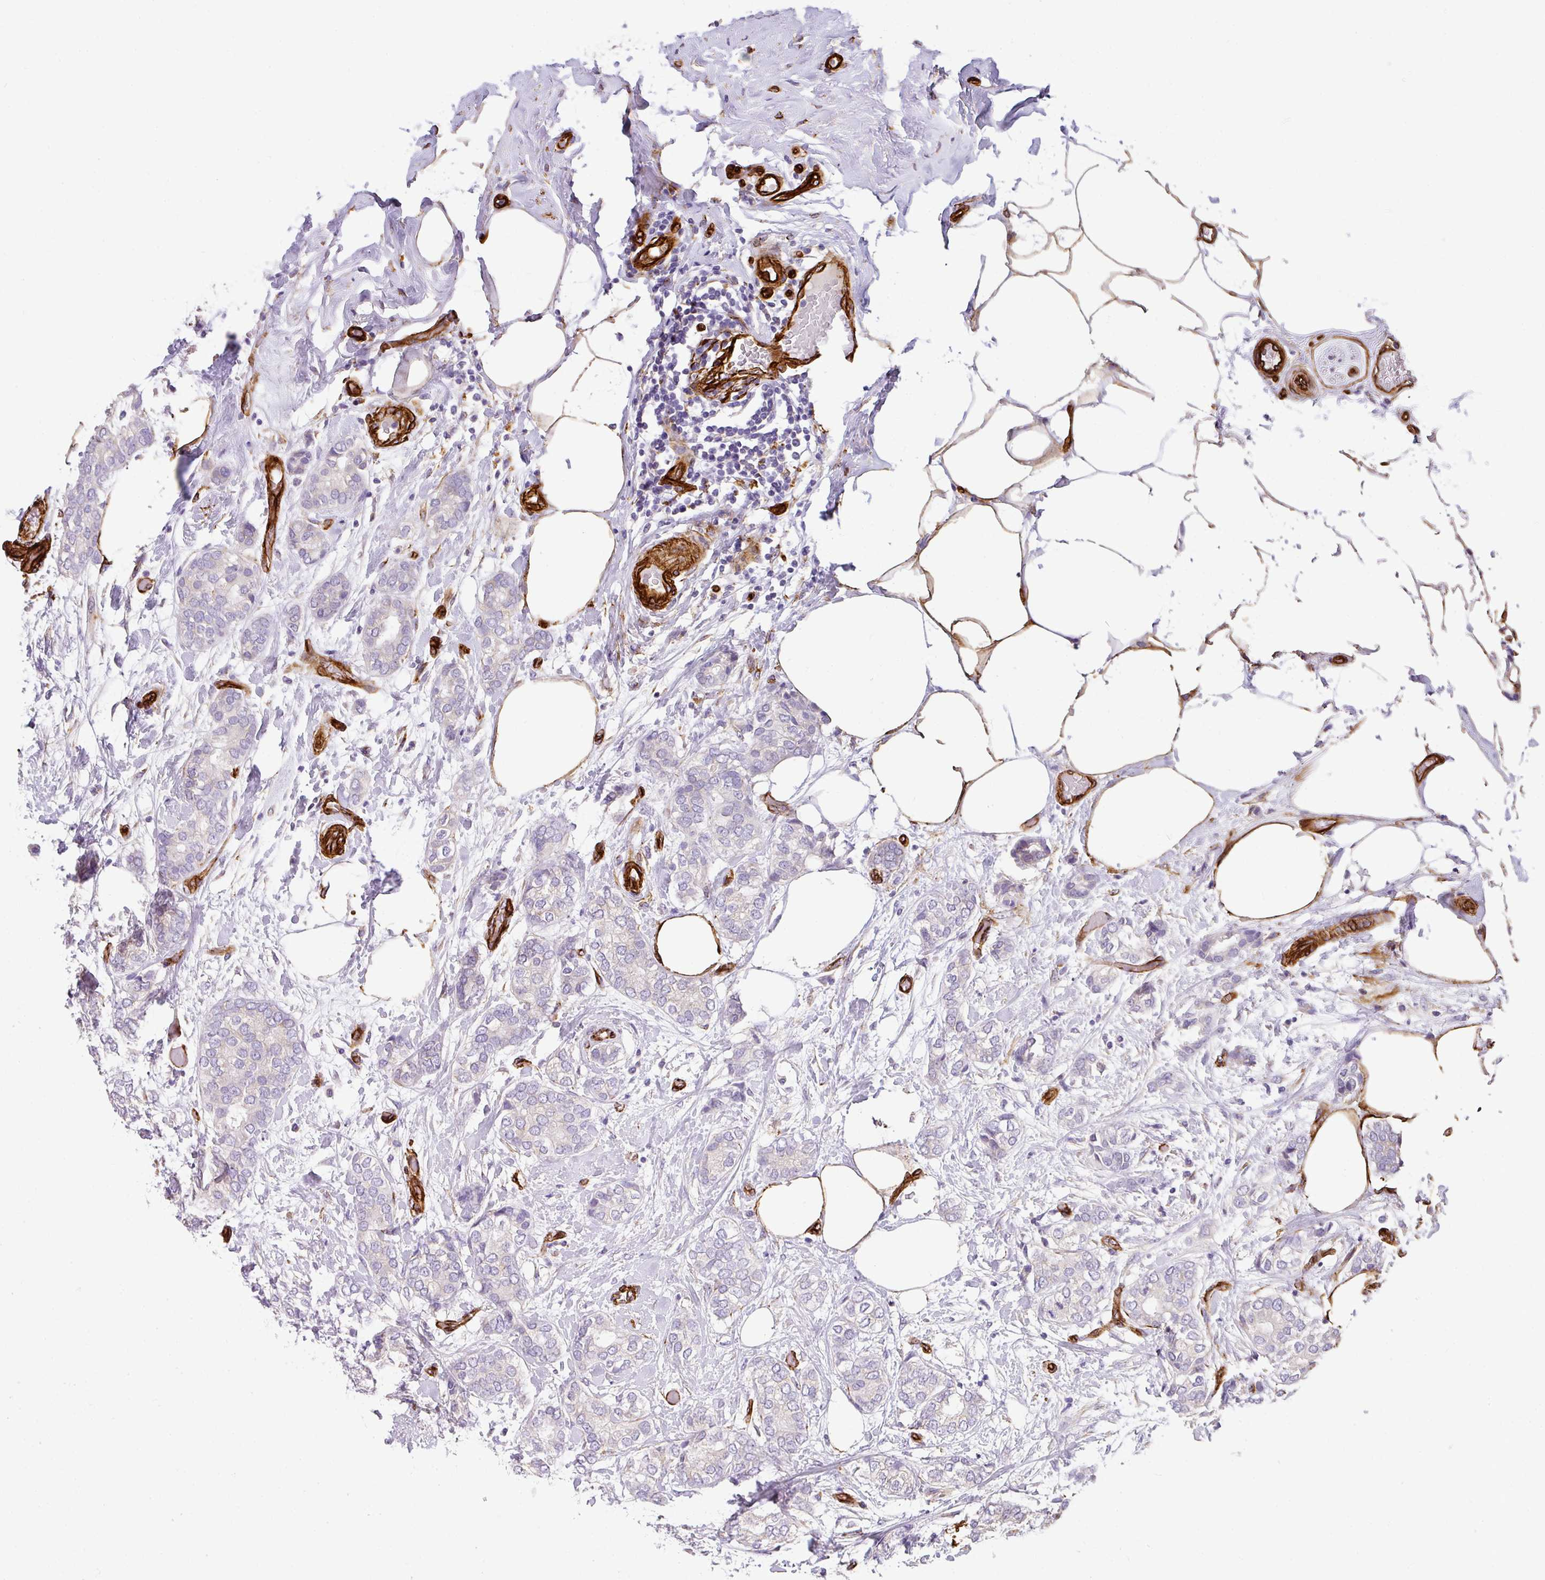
{"staining": {"intensity": "negative", "quantity": "none", "location": "none"}, "tissue": "breast cancer", "cell_type": "Tumor cells", "image_type": "cancer", "snomed": [{"axis": "morphology", "description": "Duct carcinoma"}, {"axis": "topography", "description": "Breast"}], "caption": "The micrograph reveals no significant expression in tumor cells of breast cancer. (Brightfield microscopy of DAB (3,3'-diaminobenzidine) immunohistochemistry (IHC) at high magnification).", "gene": "SLC25A17", "patient": {"sex": "female", "age": 73}}